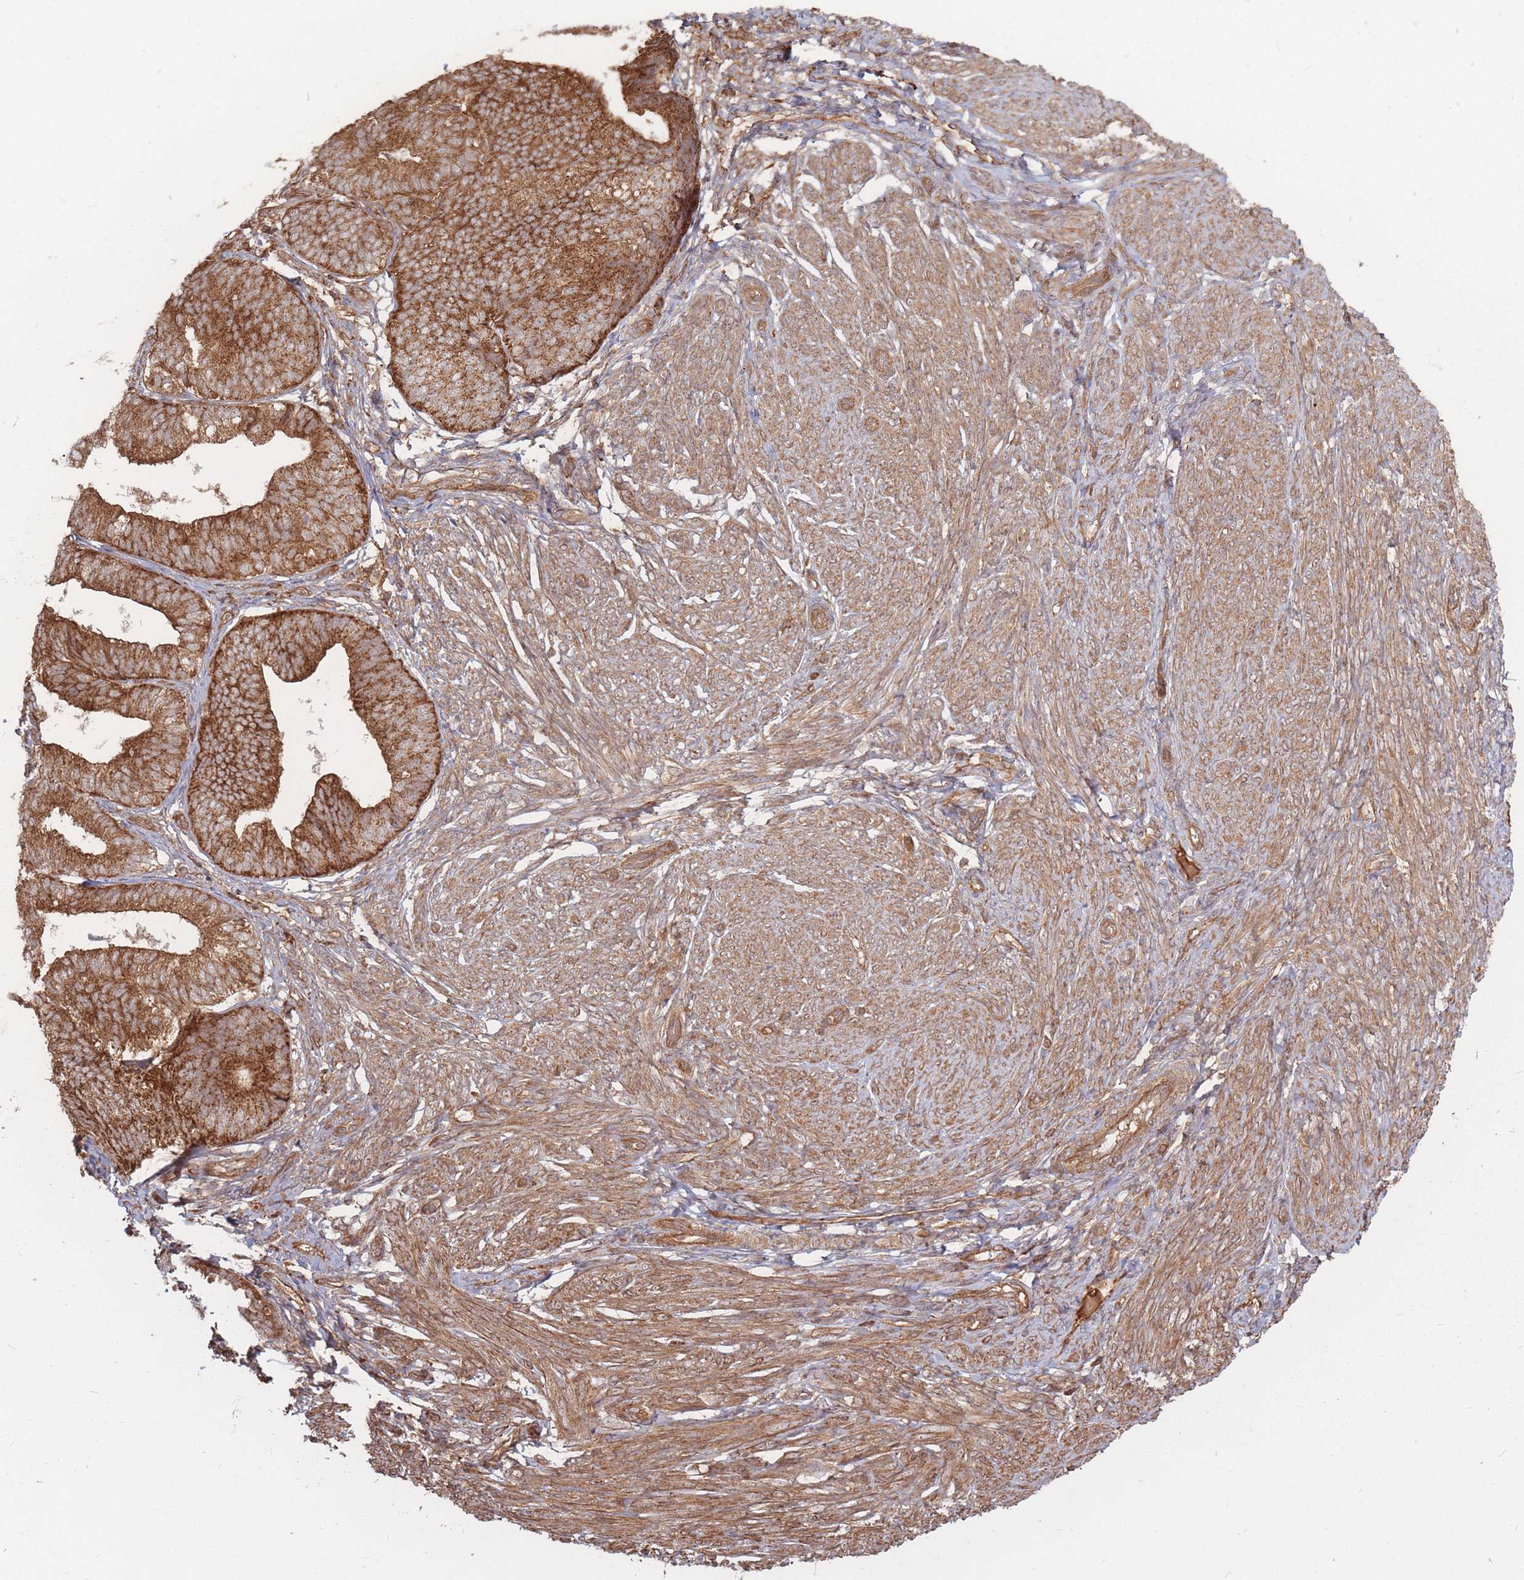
{"staining": {"intensity": "strong", "quantity": ">75%", "location": "cytoplasmic/membranous"}, "tissue": "endometrial cancer", "cell_type": "Tumor cells", "image_type": "cancer", "snomed": [{"axis": "morphology", "description": "Adenocarcinoma, NOS"}, {"axis": "topography", "description": "Endometrium"}], "caption": "DAB immunohistochemical staining of human adenocarcinoma (endometrial) reveals strong cytoplasmic/membranous protein positivity in approximately >75% of tumor cells.", "gene": "RASSF2", "patient": {"sex": "female", "age": 87}}